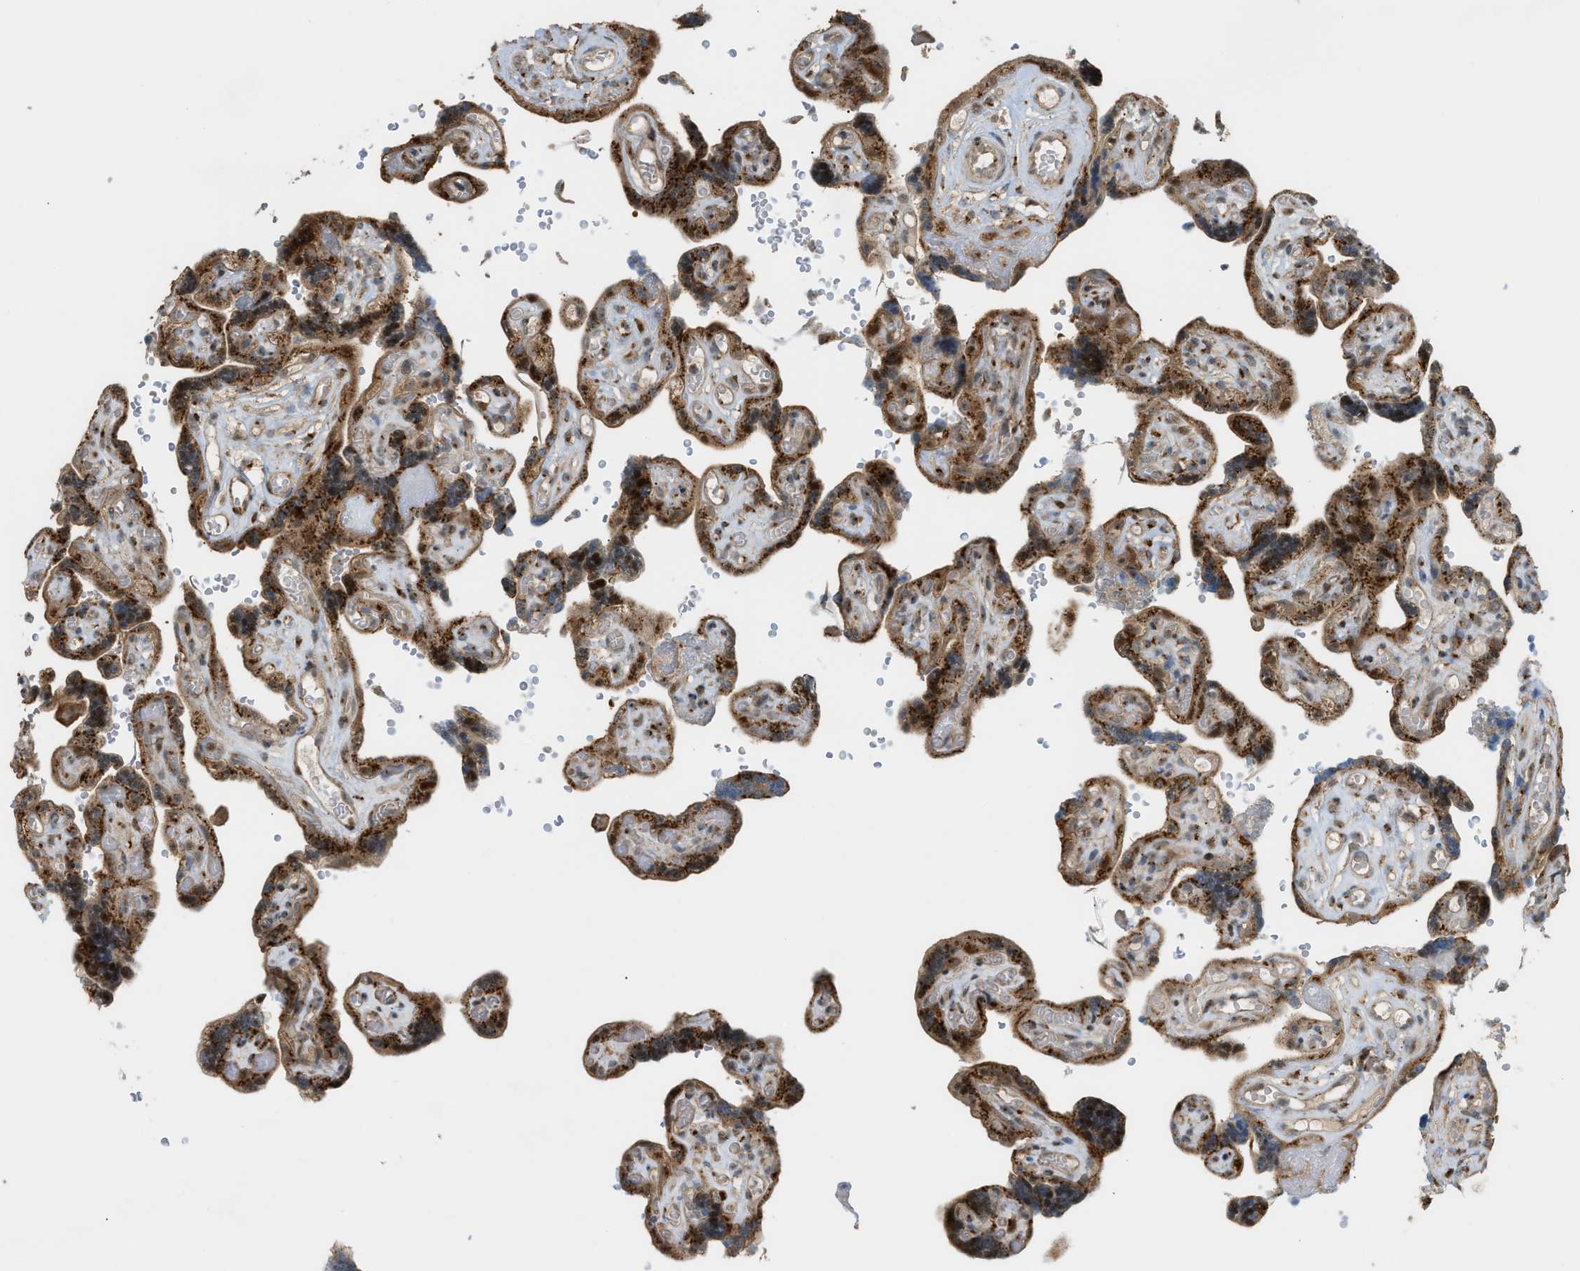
{"staining": {"intensity": "strong", "quantity": ">75%", "location": "cytoplasmic/membranous,nuclear"}, "tissue": "placenta", "cell_type": "Decidual cells", "image_type": "normal", "snomed": [{"axis": "morphology", "description": "Normal tissue, NOS"}, {"axis": "topography", "description": "Placenta"}], "caption": "There is high levels of strong cytoplasmic/membranous,nuclear staining in decidual cells of normal placenta, as demonstrated by immunohistochemical staining (brown color).", "gene": "CCDC186", "patient": {"sex": "female", "age": 30}}